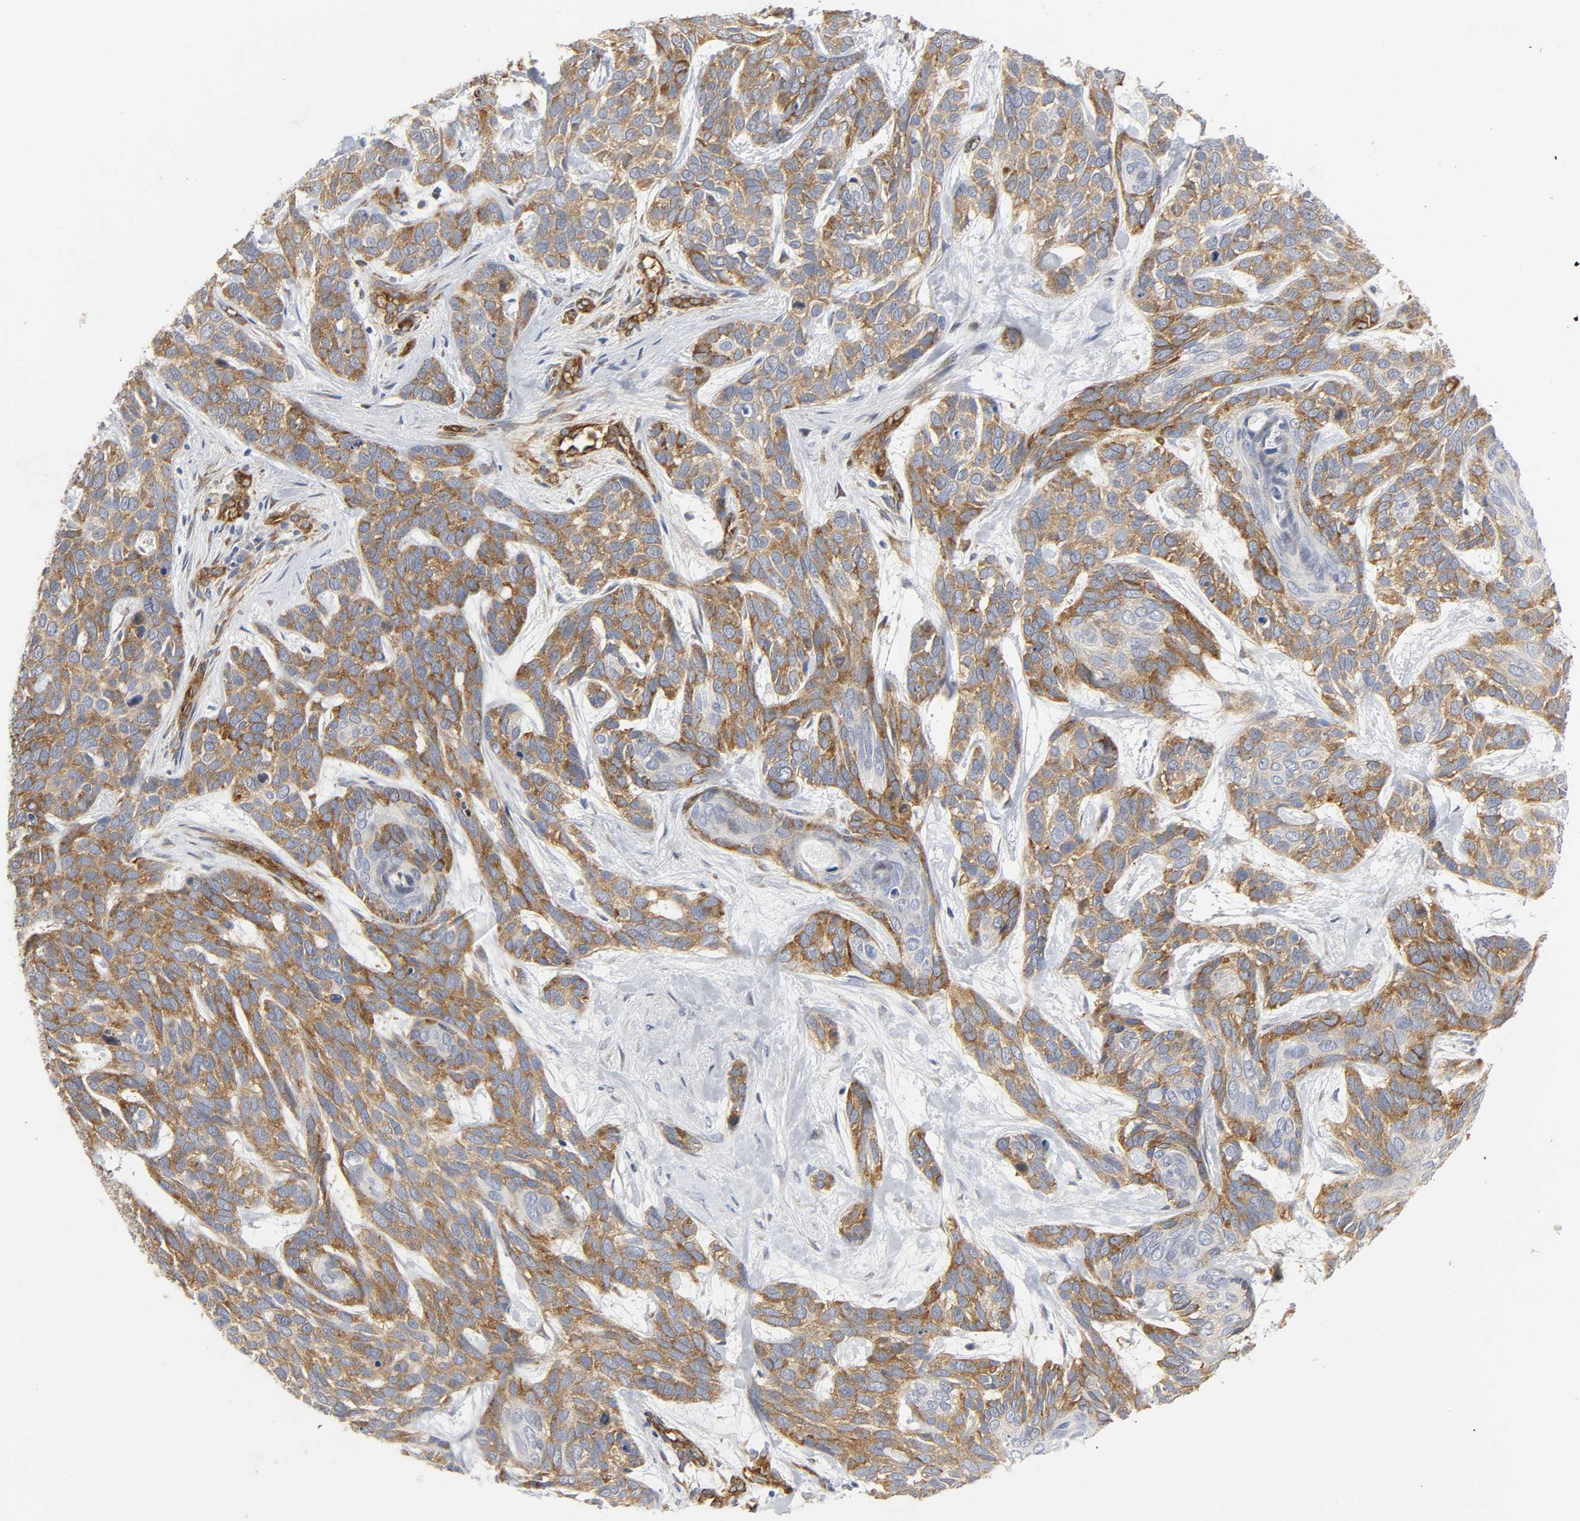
{"staining": {"intensity": "moderate", "quantity": ">75%", "location": "cytoplasmic/membranous"}, "tissue": "skin cancer", "cell_type": "Tumor cells", "image_type": "cancer", "snomed": [{"axis": "morphology", "description": "Basal cell carcinoma"}, {"axis": "topography", "description": "Skin"}], "caption": "A high-resolution micrograph shows immunohistochemistry staining of skin cancer, which shows moderate cytoplasmic/membranous positivity in about >75% of tumor cells. (IHC, brightfield microscopy, high magnification).", "gene": "DOCK1", "patient": {"sex": "male", "age": 87}}